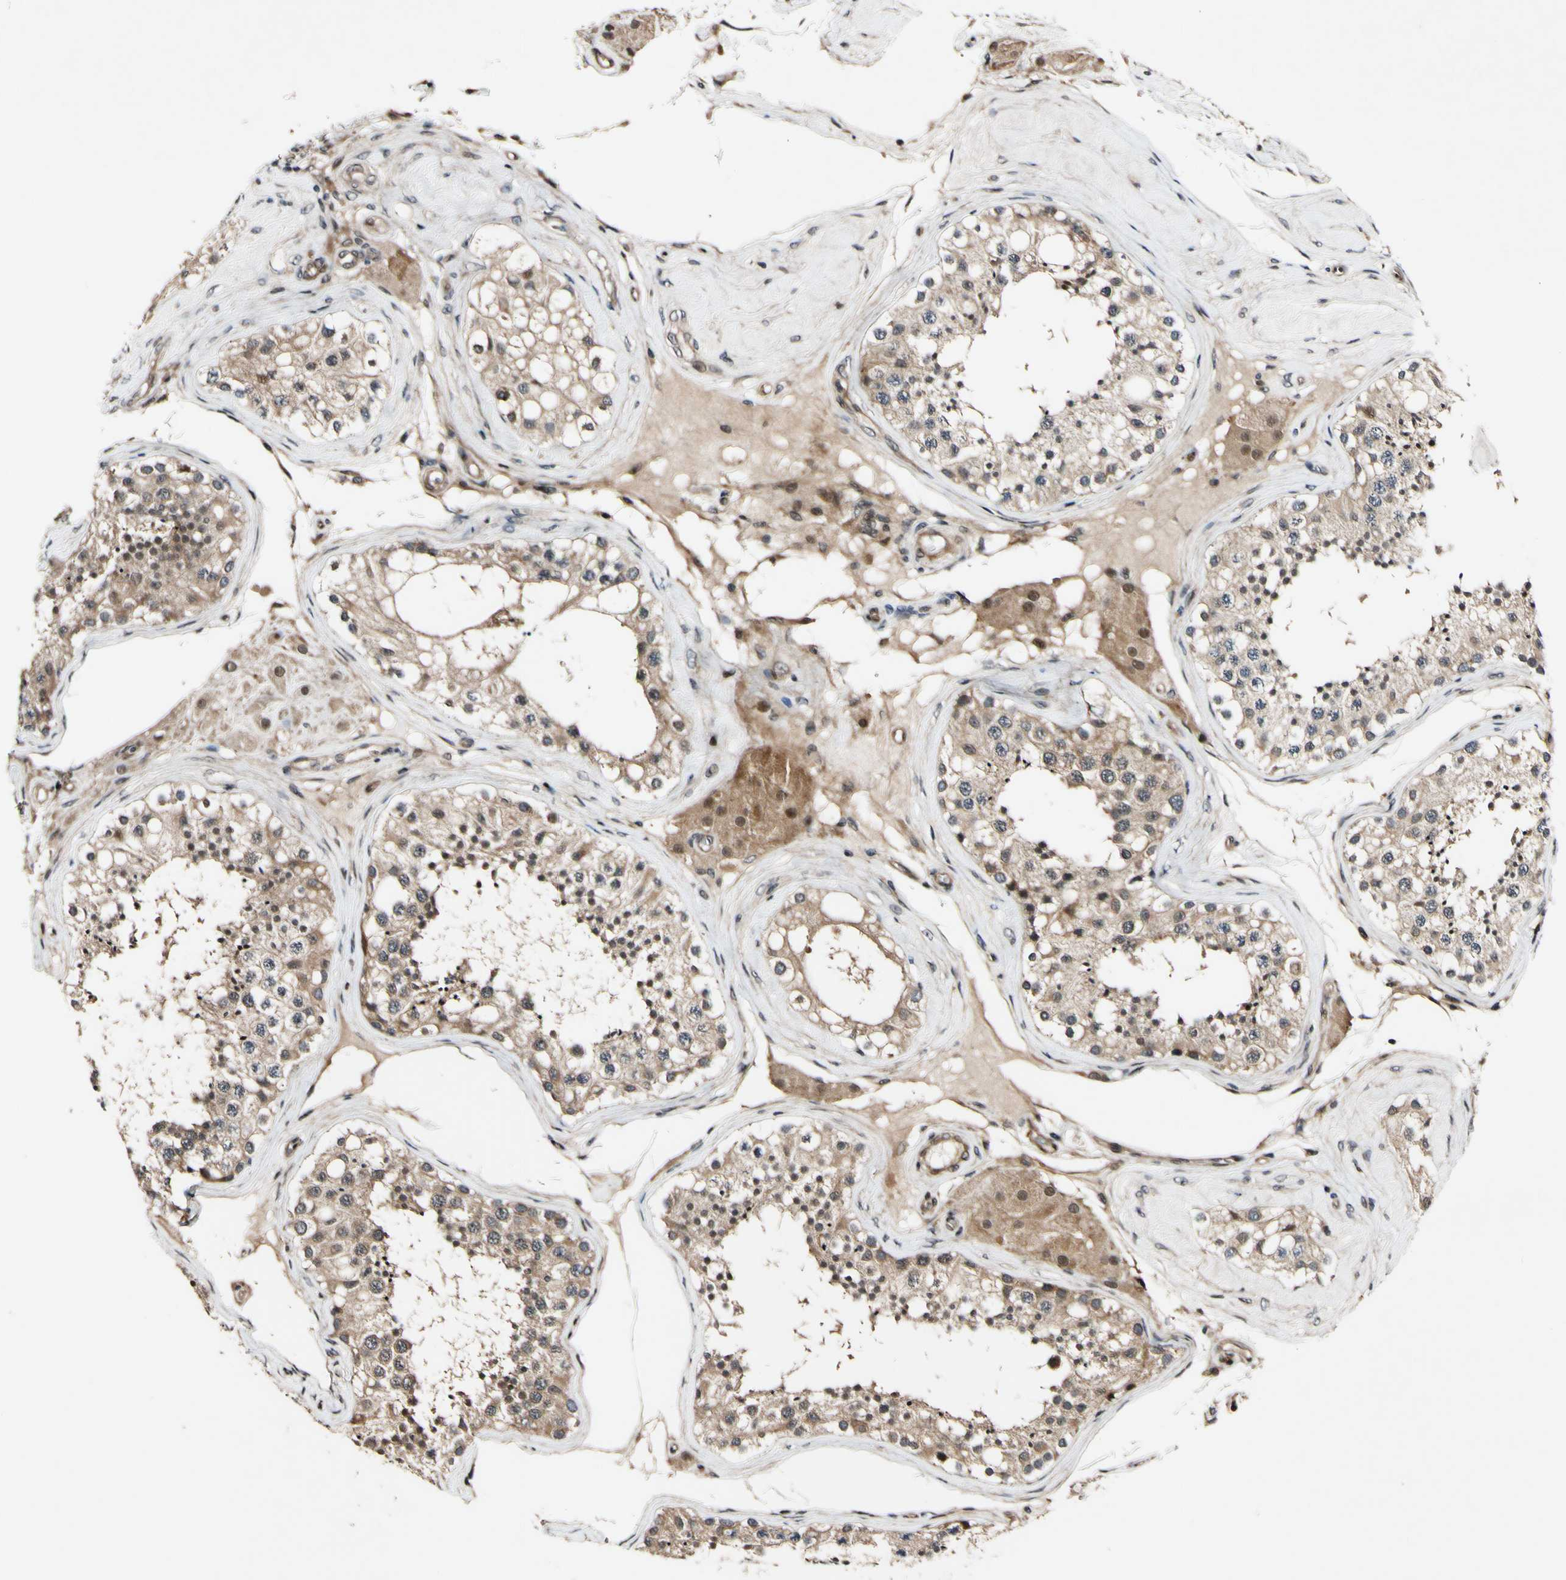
{"staining": {"intensity": "moderate", "quantity": ">75%", "location": "cytoplasmic/membranous,nuclear"}, "tissue": "testis", "cell_type": "Cells in seminiferous ducts", "image_type": "normal", "snomed": [{"axis": "morphology", "description": "Normal tissue, NOS"}, {"axis": "topography", "description": "Testis"}], "caption": "Cells in seminiferous ducts reveal moderate cytoplasmic/membranous,nuclear positivity in about >75% of cells in normal testis. (DAB IHC, brown staining for protein, blue staining for nuclei).", "gene": "CSNK1E", "patient": {"sex": "male", "age": 68}}